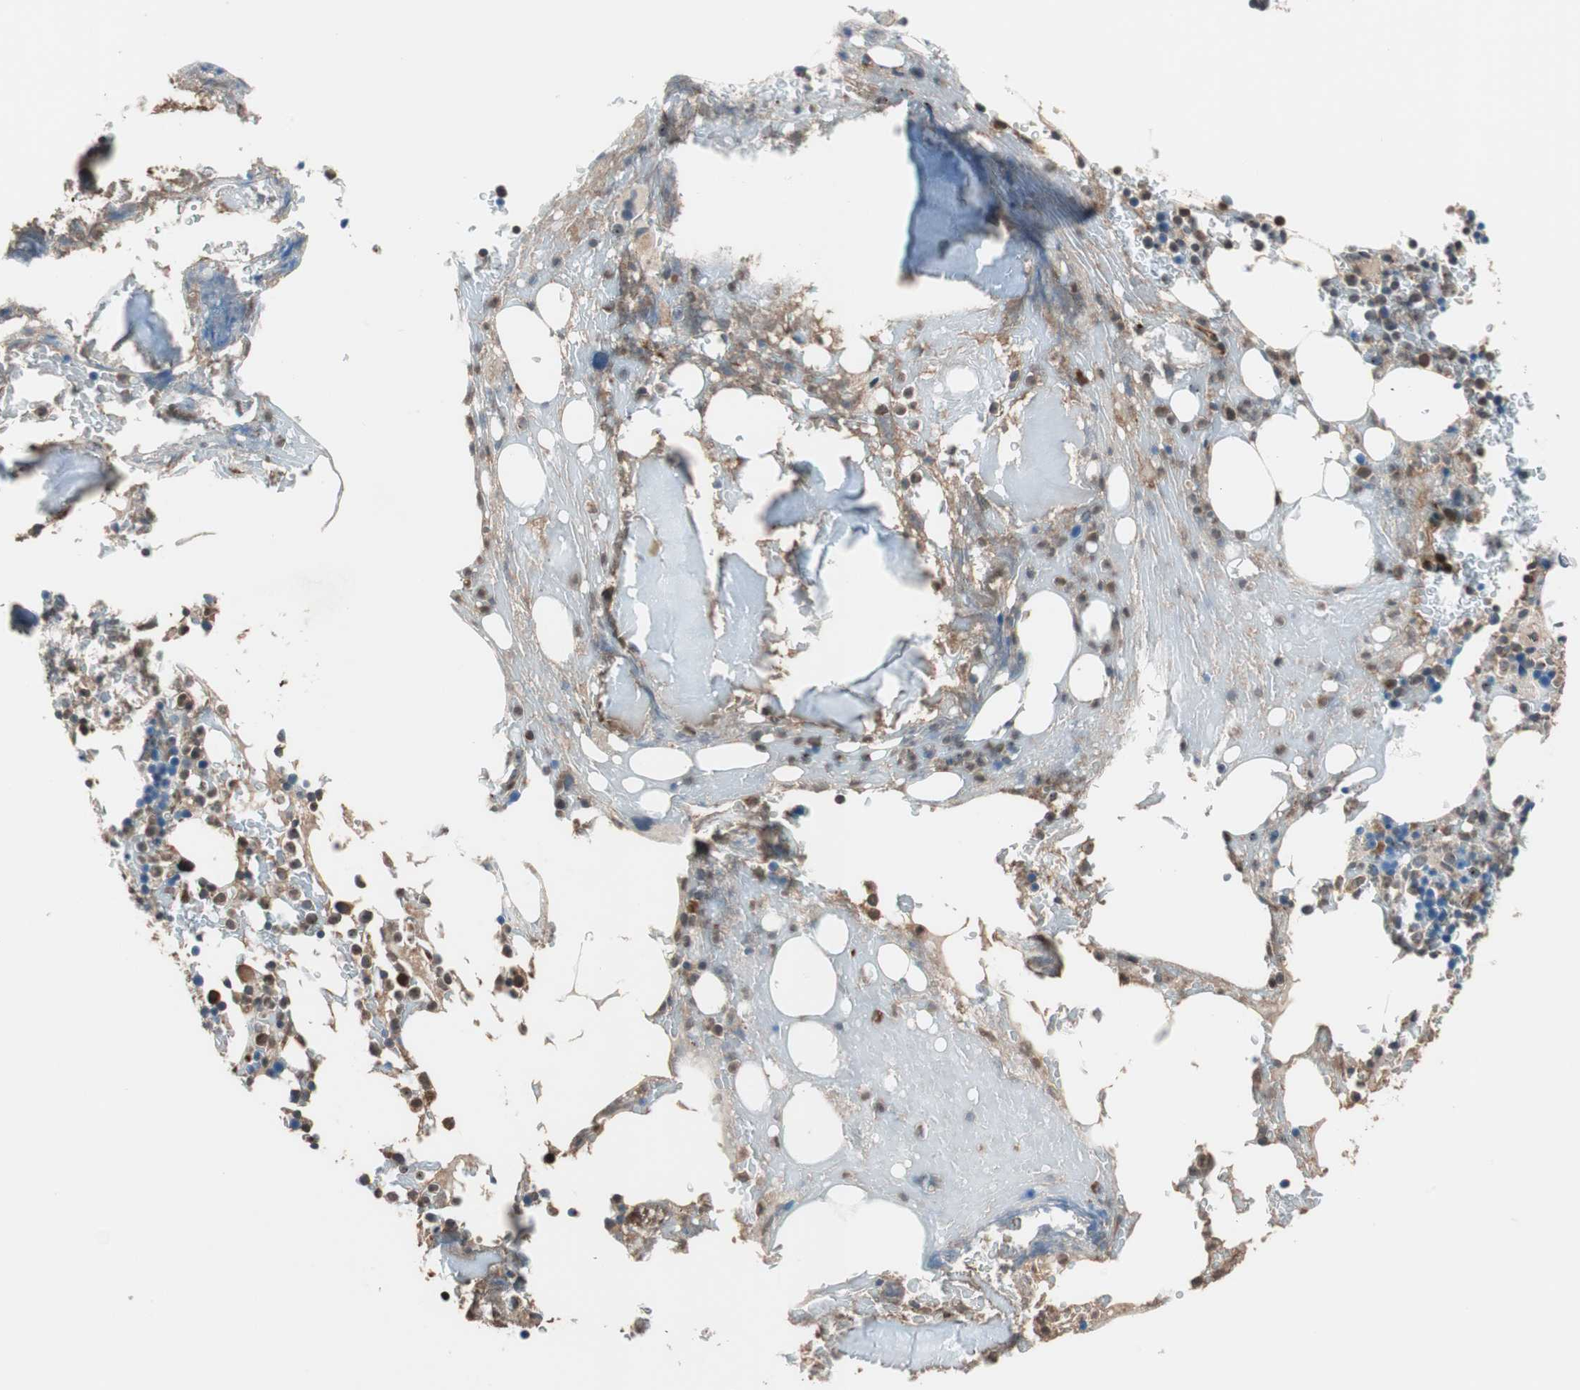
{"staining": {"intensity": "moderate", "quantity": "25%-75%", "location": "cytoplasmic/membranous,nuclear"}, "tissue": "bone marrow", "cell_type": "Hematopoietic cells", "image_type": "normal", "snomed": [{"axis": "morphology", "description": "Normal tissue, NOS"}, {"axis": "topography", "description": "Bone marrow"}], "caption": "The image exhibits a brown stain indicating the presence of a protein in the cytoplasmic/membranous,nuclear of hematopoietic cells in bone marrow.", "gene": "P3R3URF", "patient": {"sex": "female", "age": 66}}